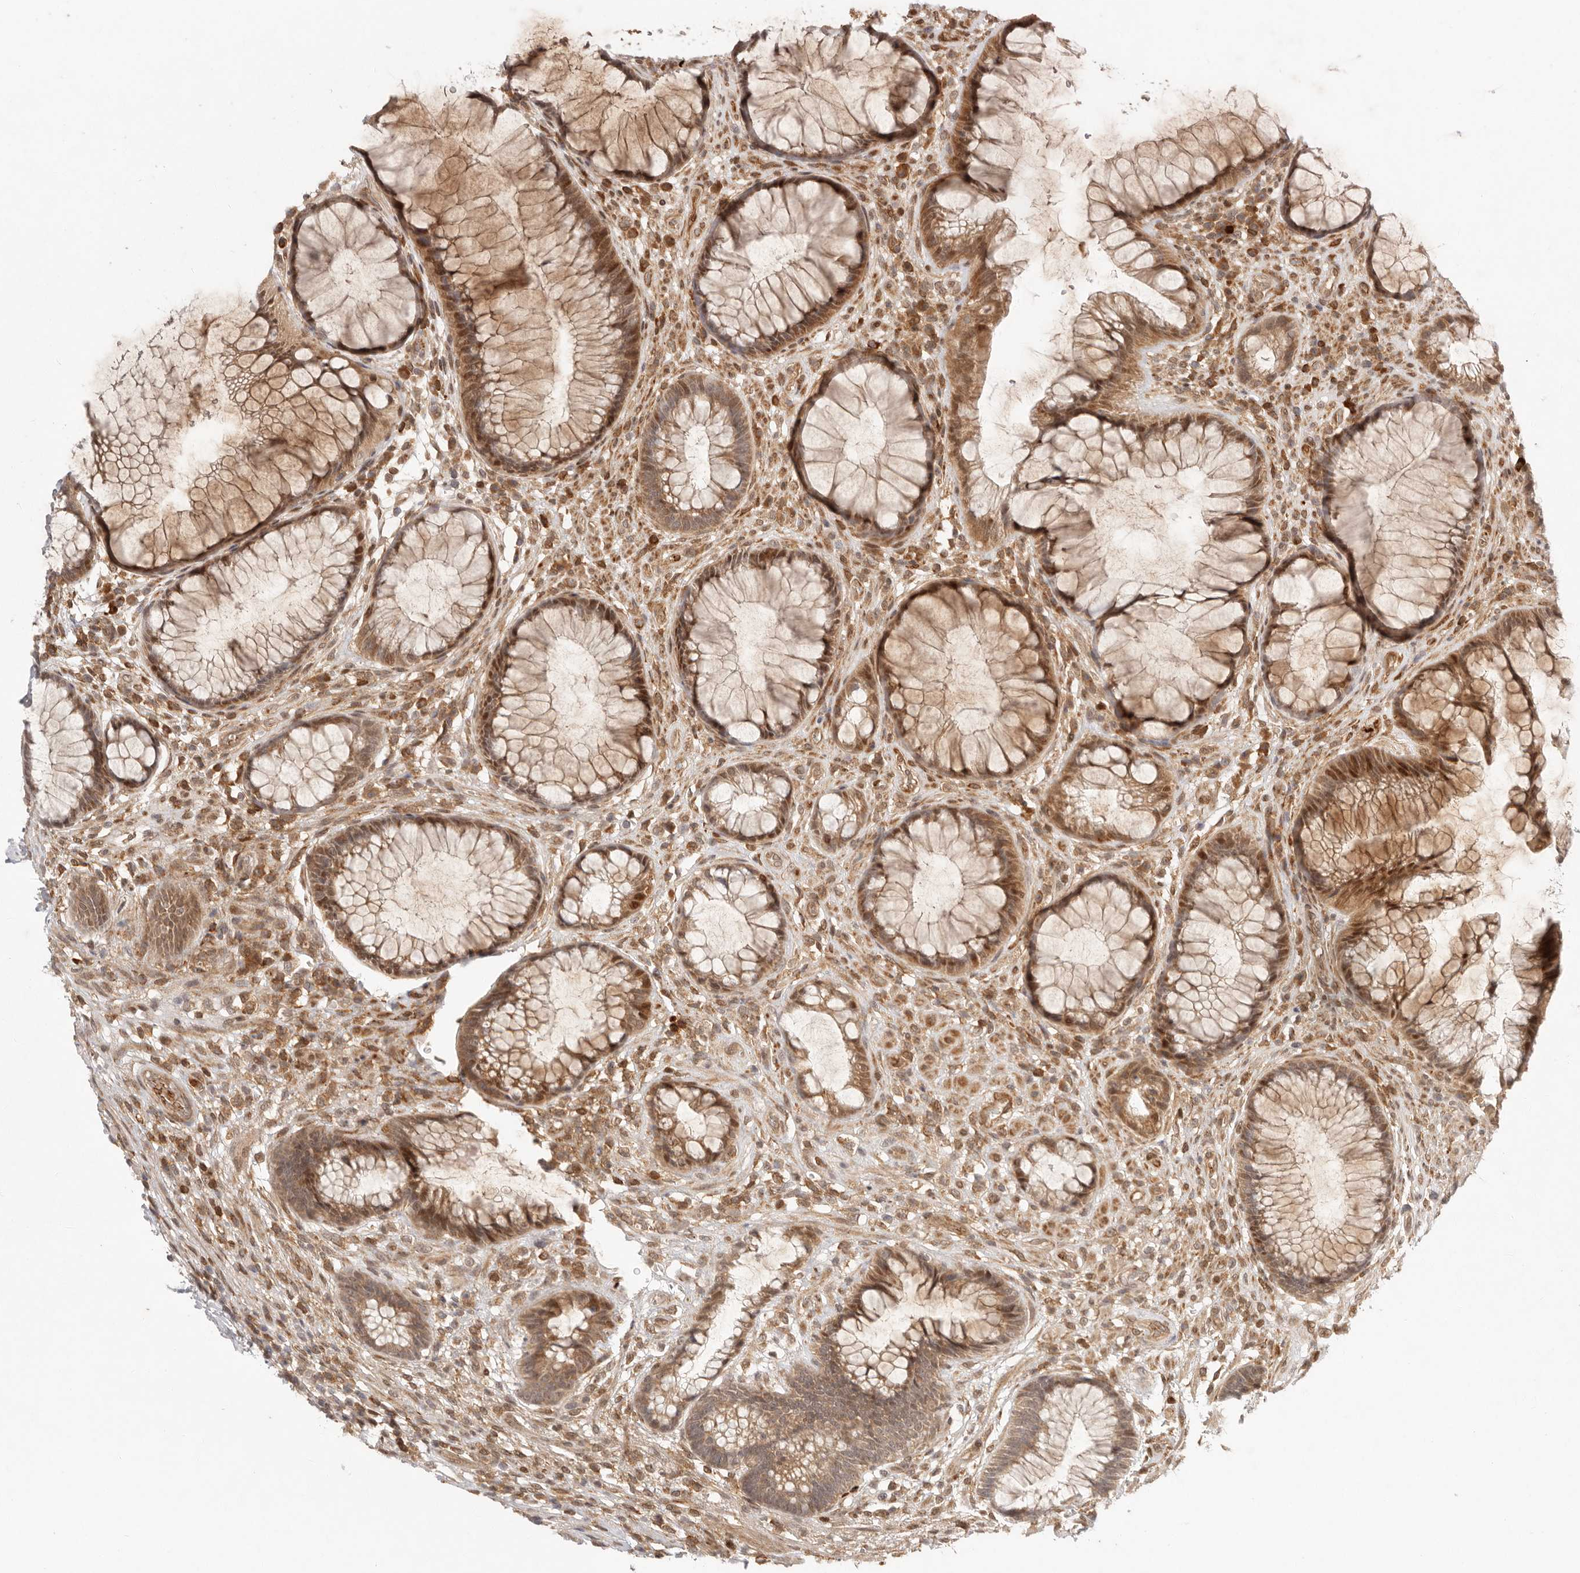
{"staining": {"intensity": "moderate", "quantity": ">75%", "location": "cytoplasmic/membranous,nuclear"}, "tissue": "rectum", "cell_type": "Glandular cells", "image_type": "normal", "snomed": [{"axis": "morphology", "description": "Normal tissue, NOS"}, {"axis": "topography", "description": "Rectum"}], "caption": "Immunohistochemistry (IHC) (DAB (3,3'-diaminobenzidine)) staining of normal human rectum demonstrates moderate cytoplasmic/membranous,nuclear protein staining in approximately >75% of glandular cells.", "gene": "AHDC1", "patient": {"sex": "male", "age": 51}}